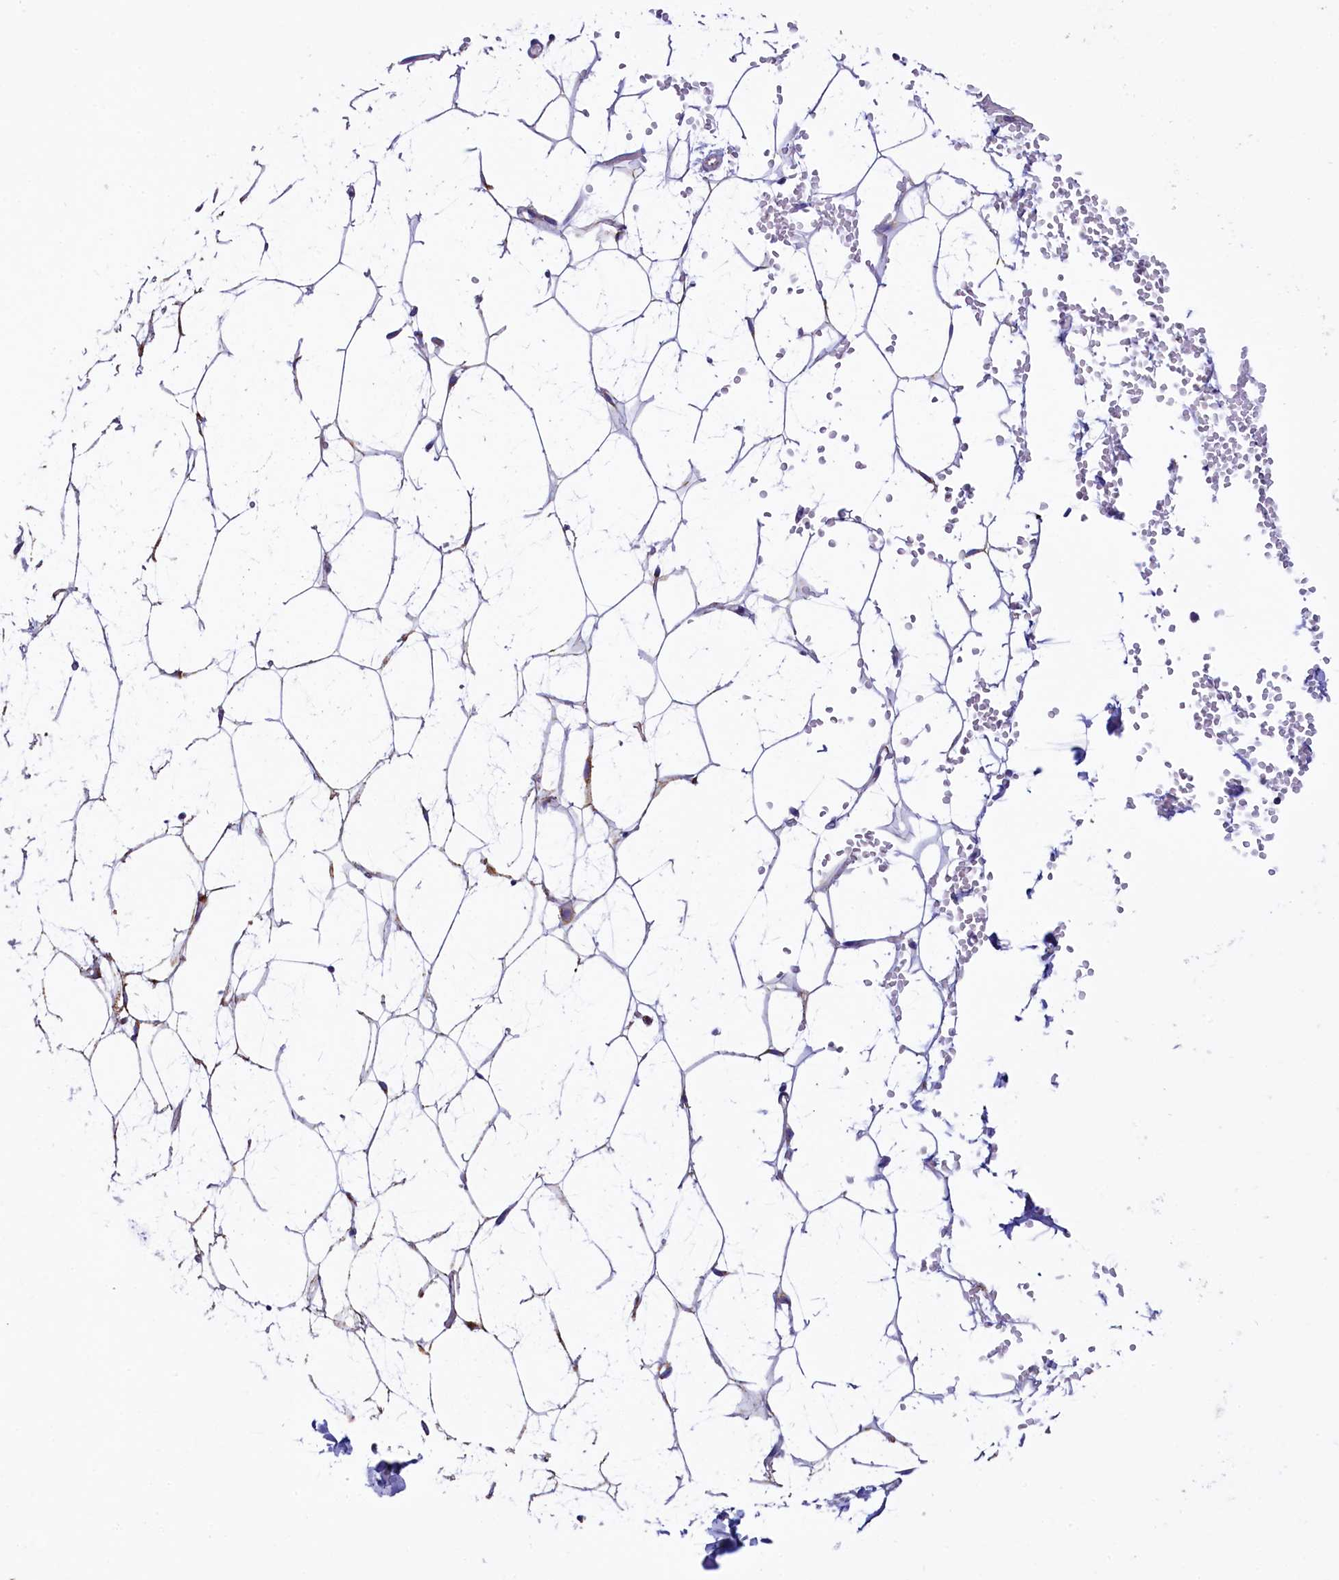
{"staining": {"intensity": "weak", "quantity": "25%-75%", "location": "cytoplasmic/membranous"}, "tissue": "adipose tissue", "cell_type": "Adipocytes", "image_type": "normal", "snomed": [{"axis": "morphology", "description": "Normal tissue, NOS"}, {"axis": "topography", "description": "Breast"}], "caption": "Immunohistochemical staining of benign human adipose tissue displays weak cytoplasmic/membranous protein expression in about 25%-75% of adipocytes.", "gene": "IDH3A", "patient": {"sex": "female", "age": 23}}